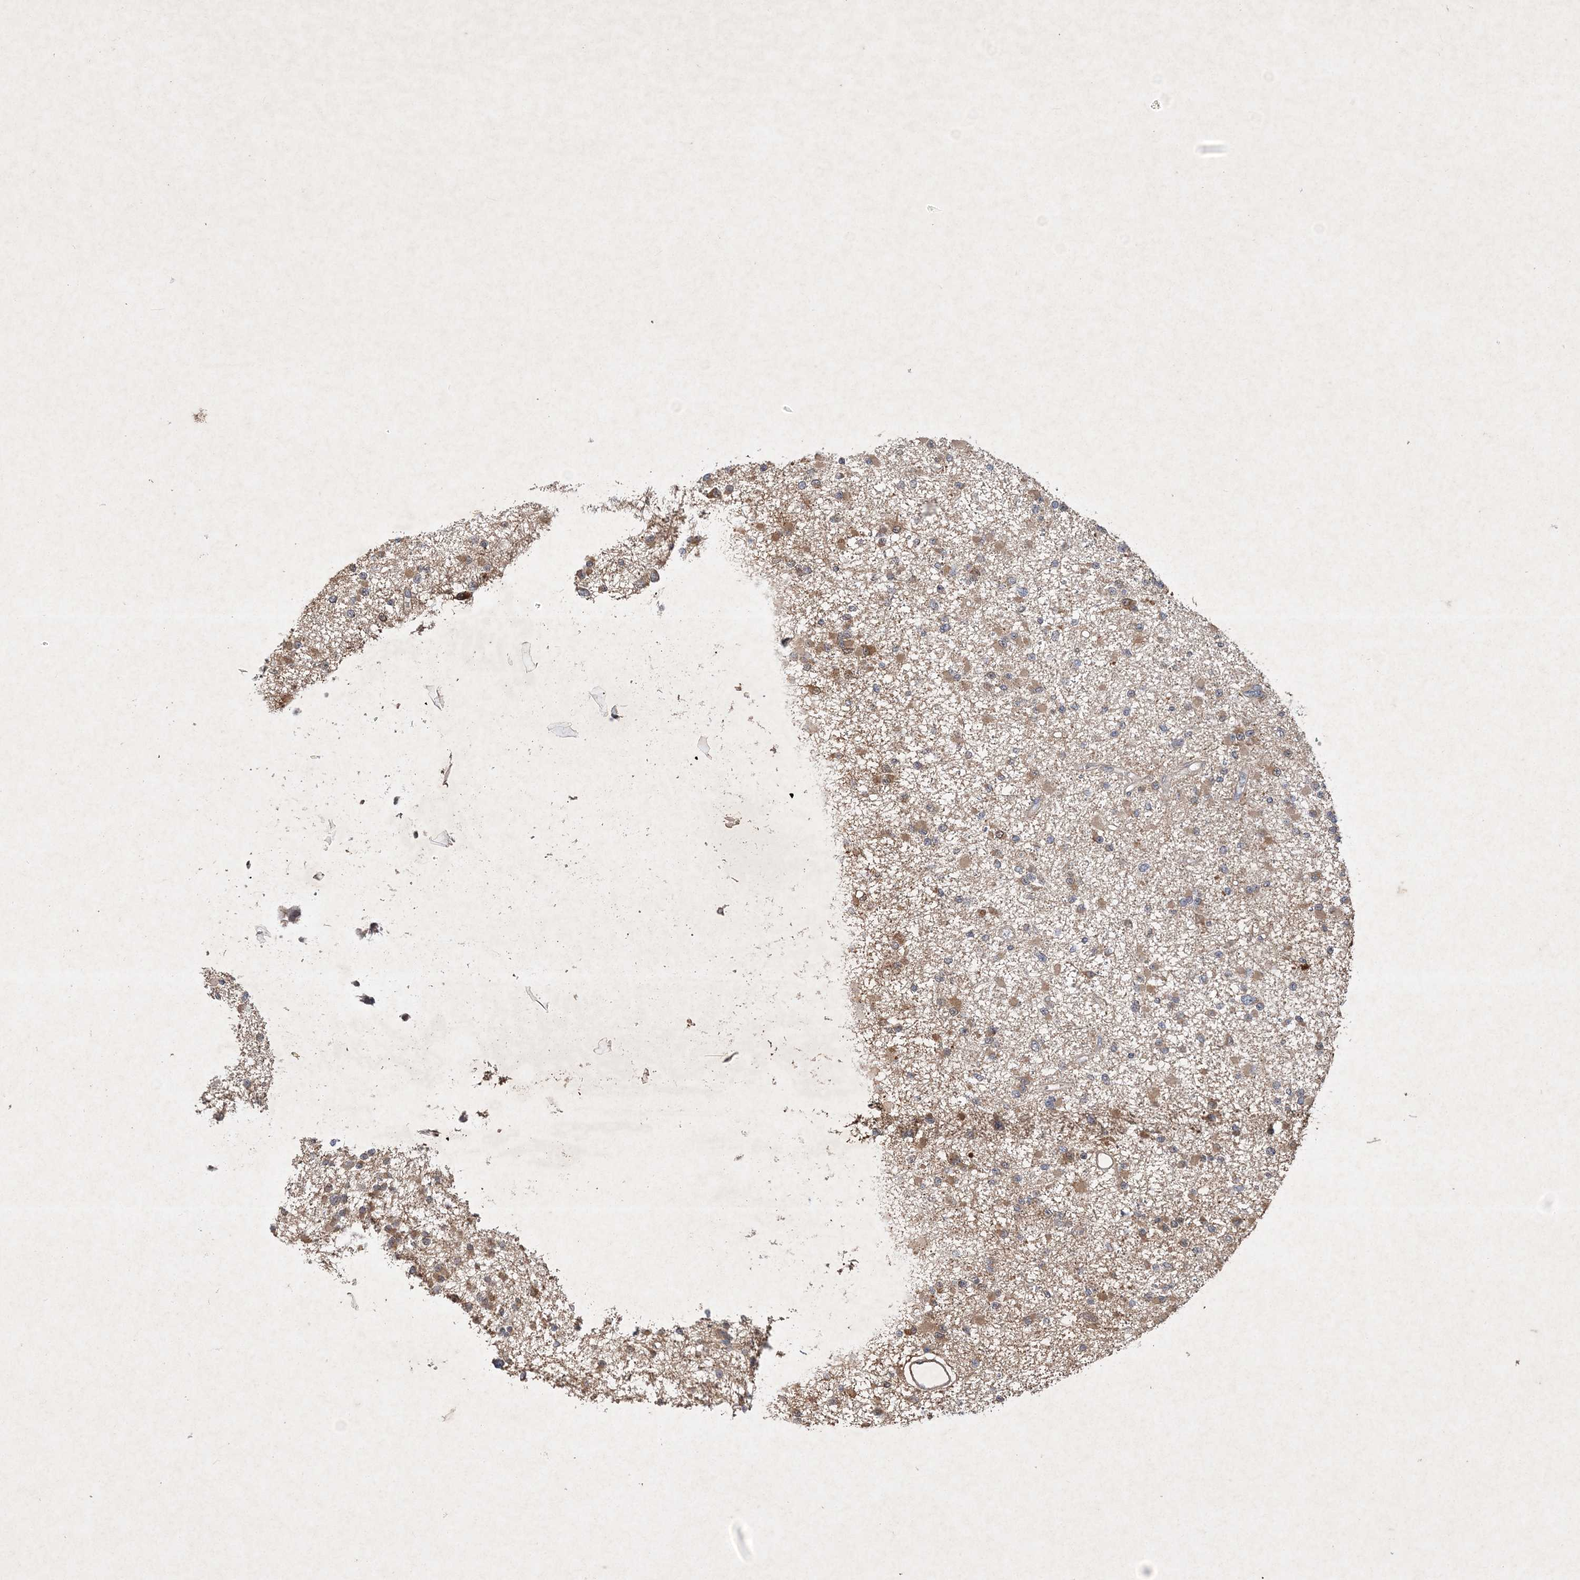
{"staining": {"intensity": "moderate", "quantity": ">75%", "location": "cytoplasmic/membranous"}, "tissue": "glioma", "cell_type": "Tumor cells", "image_type": "cancer", "snomed": [{"axis": "morphology", "description": "Glioma, malignant, Low grade"}, {"axis": "topography", "description": "Brain"}], "caption": "Moderate cytoplasmic/membranous positivity for a protein is present in about >75% of tumor cells of glioma using immunohistochemistry.", "gene": "AKR7A2", "patient": {"sex": "female", "age": 22}}